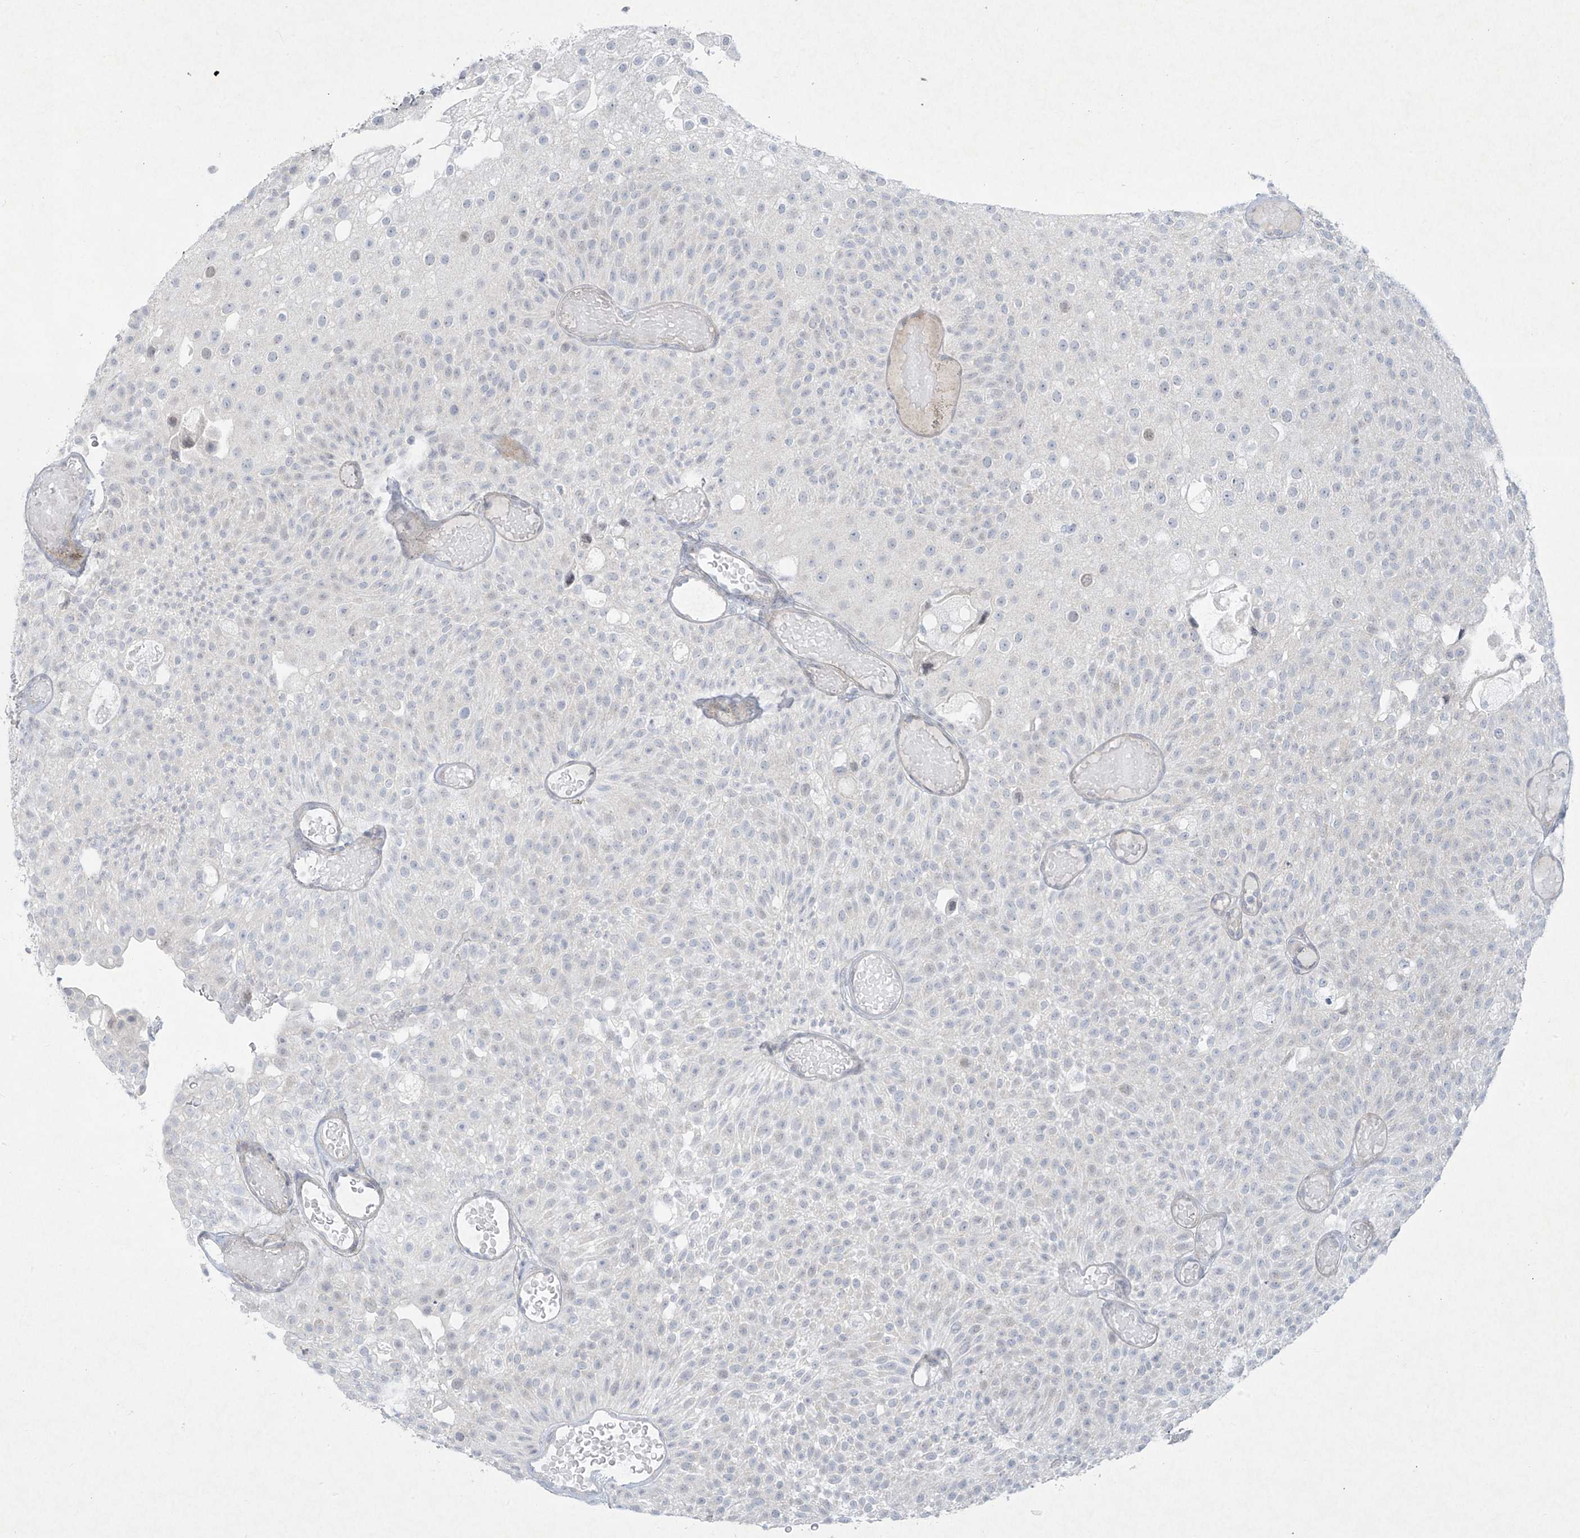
{"staining": {"intensity": "negative", "quantity": "none", "location": "none"}, "tissue": "urothelial cancer", "cell_type": "Tumor cells", "image_type": "cancer", "snomed": [{"axis": "morphology", "description": "Urothelial carcinoma, Low grade"}, {"axis": "topography", "description": "Urinary bladder"}], "caption": "DAB (3,3'-diaminobenzidine) immunohistochemical staining of low-grade urothelial carcinoma shows no significant expression in tumor cells.", "gene": "PAX6", "patient": {"sex": "male", "age": 78}}